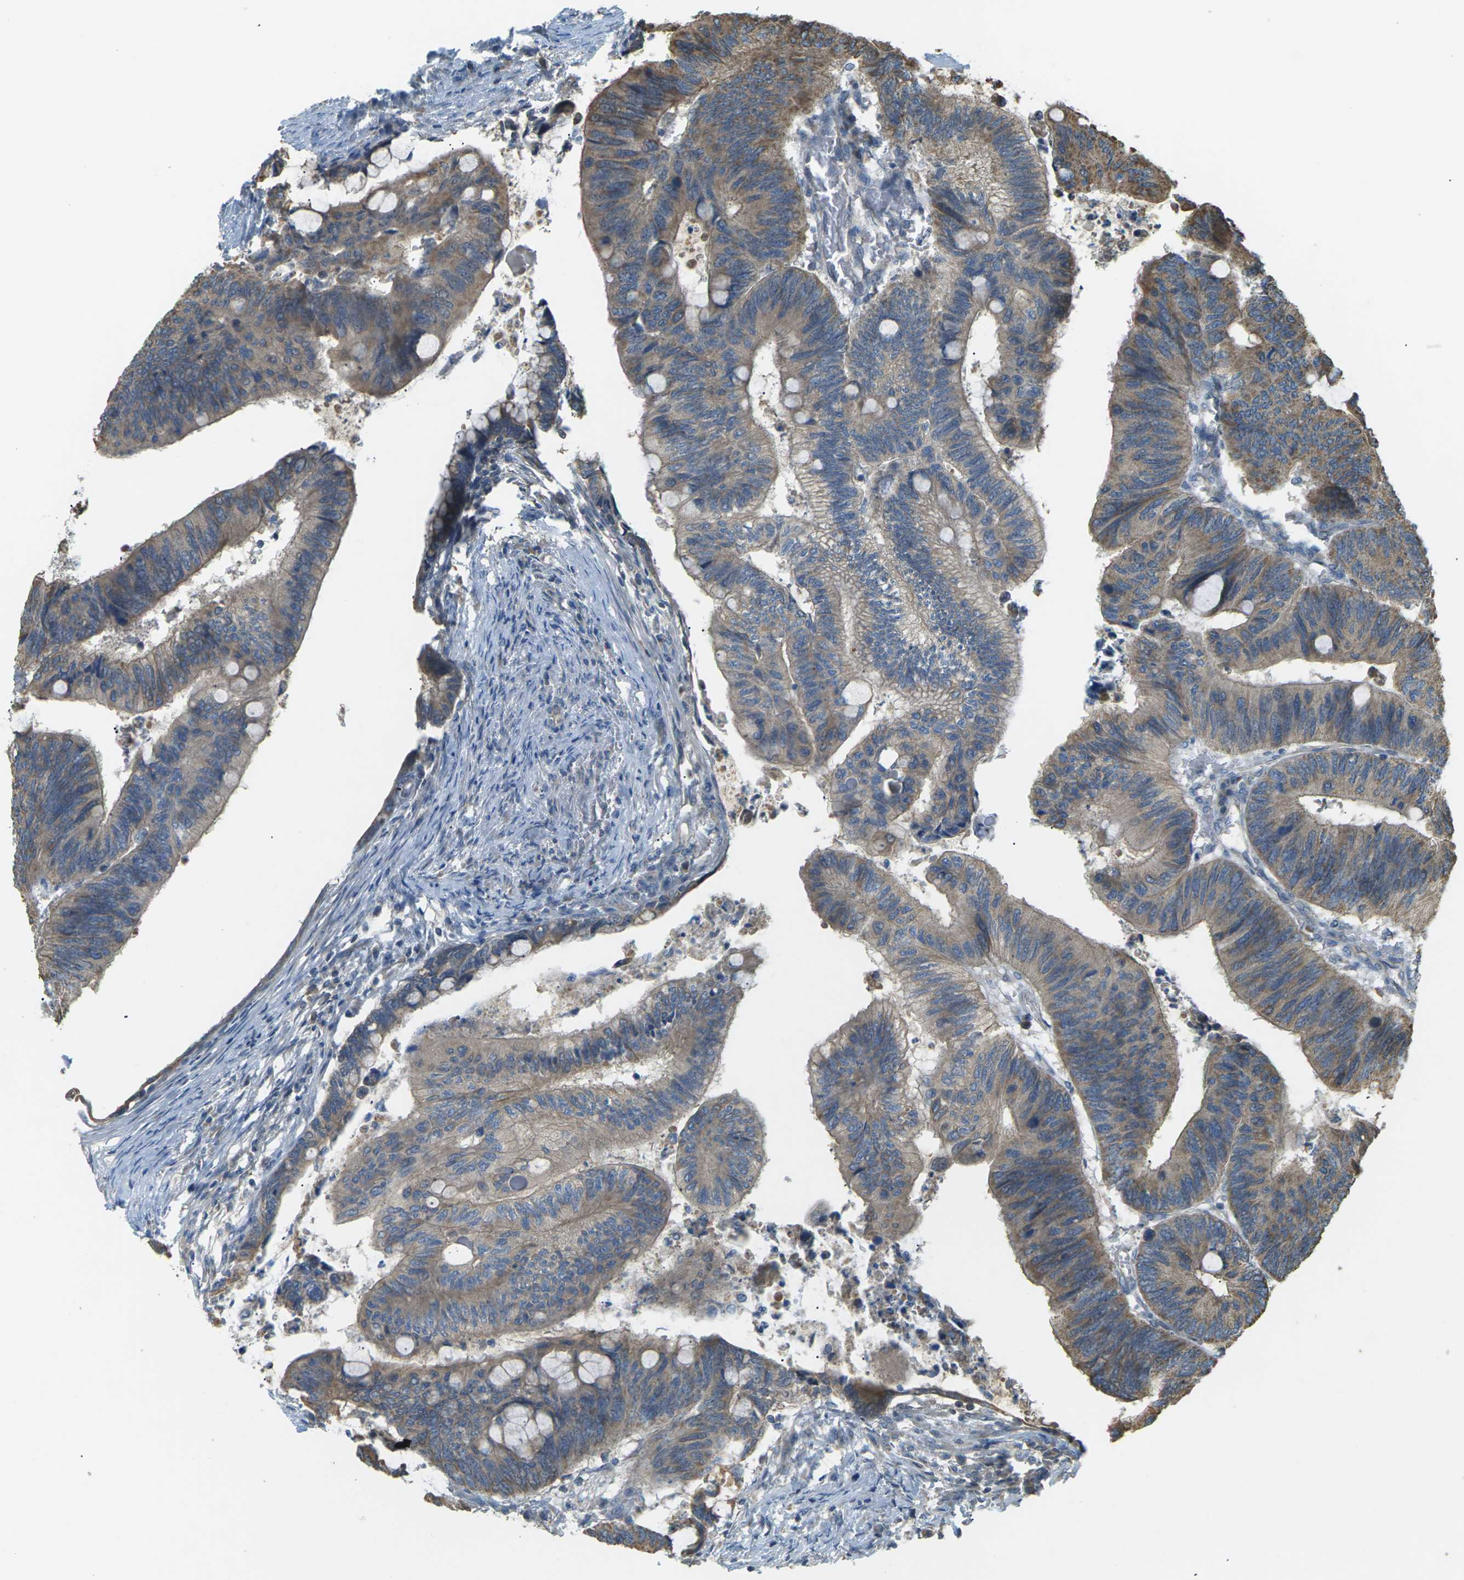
{"staining": {"intensity": "moderate", "quantity": ">75%", "location": "cytoplasmic/membranous"}, "tissue": "colorectal cancer", "cell_type": "Tumor cells", "image_type": "cancer", "snomed": [{"axis": "morphology", "description": "Normal tissue, NOS"}, {"axis": "morphology", "description": "Adenocarcinoma, NOS"}, {"axis": "topography", "description": "Rectum"}, {"axis": "topography", "description": "Peripheral nerve tissue"}], "caption": "Protein staining of colorectal cancer (adenocarcinoma) tissue shows moderate cytoplasmic/membranous staining in approximately >75% of tumor cells. (brown staining indicates protein expression, while blue staining denotes nuclei).", "gene": "KSR1", "patient": {"sex": "male", "age": 92}}